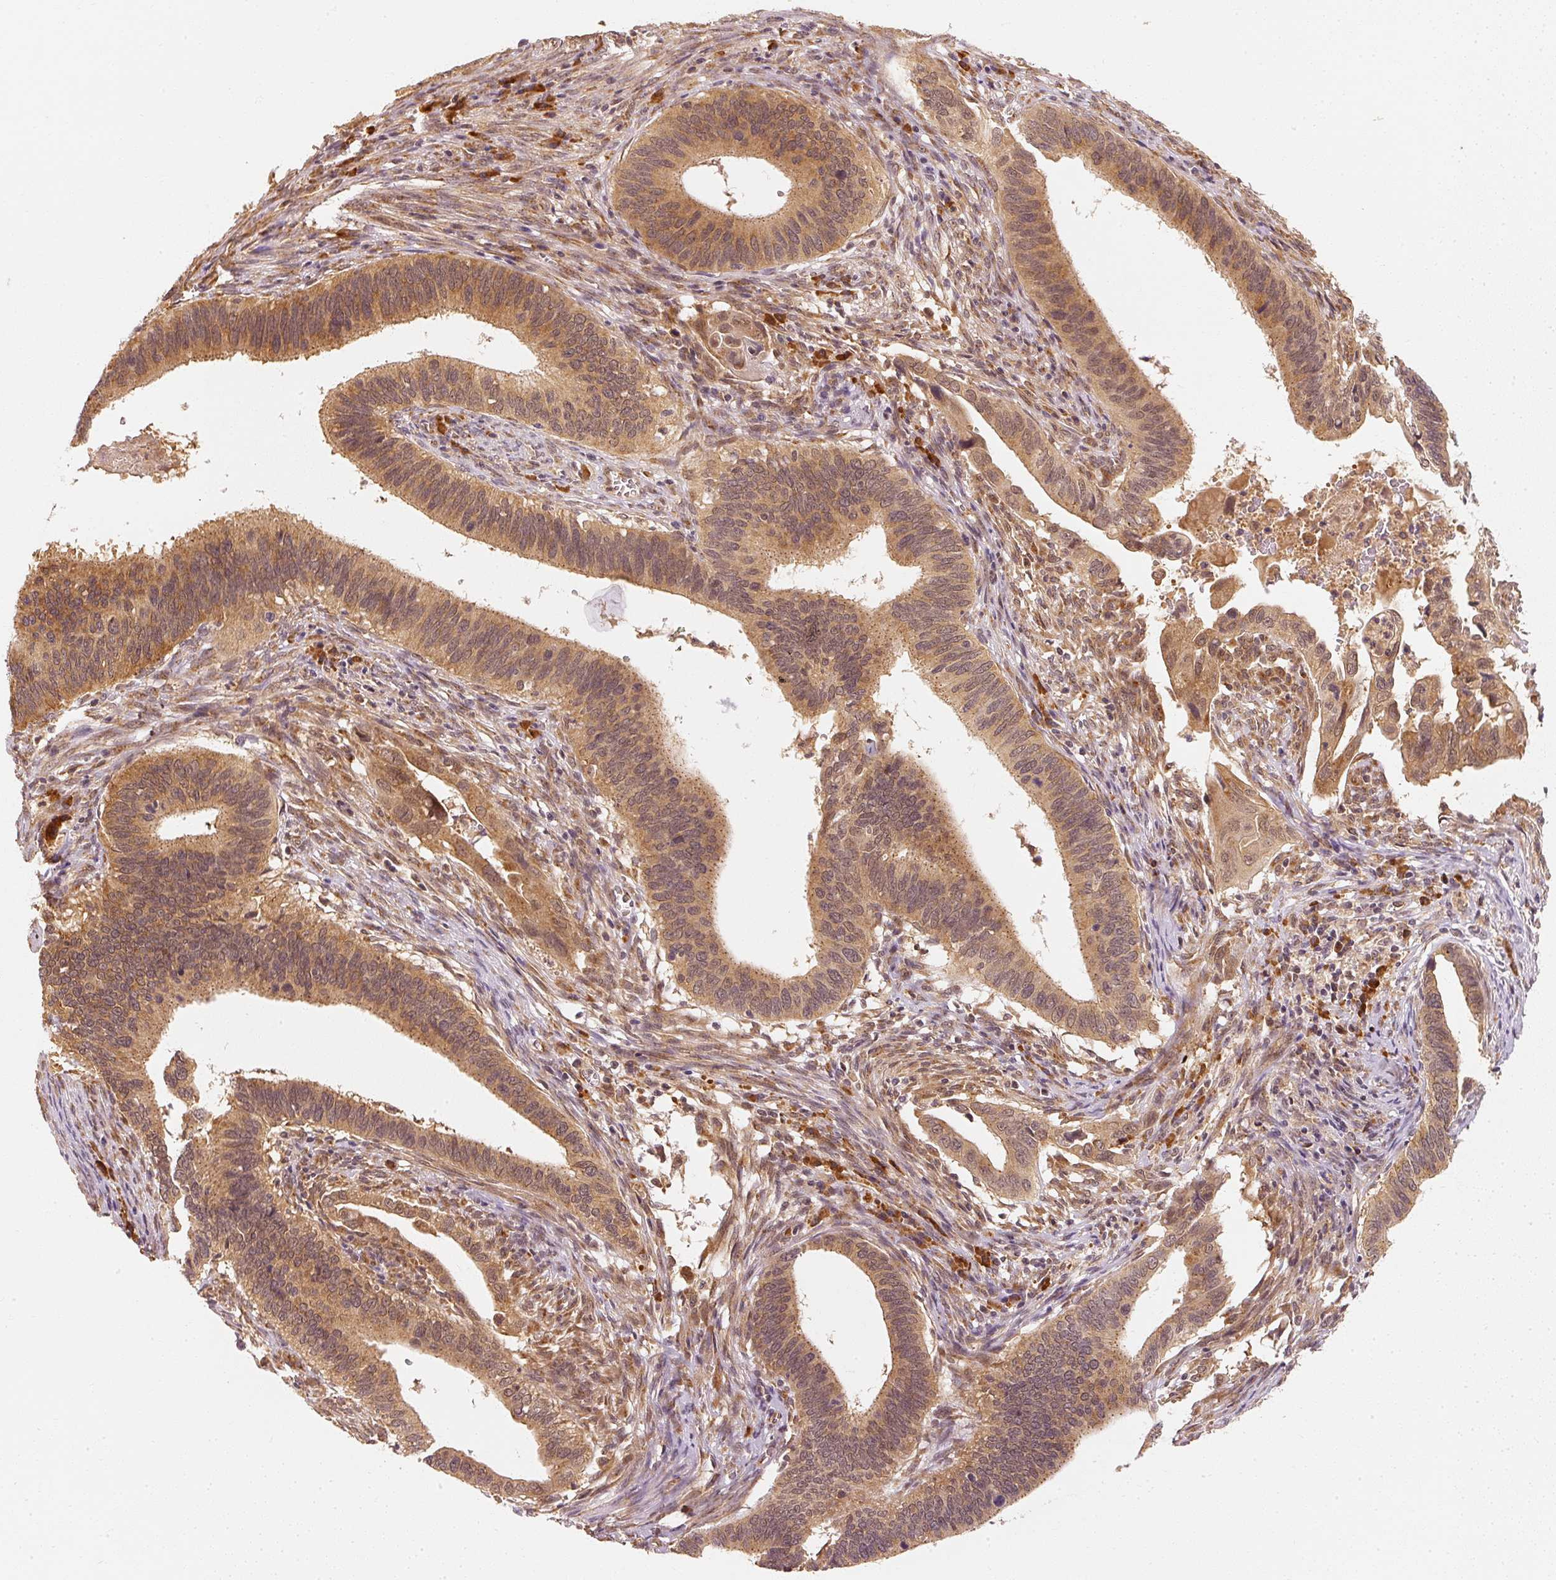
{"staining": {"intensity": "moderate", "quantity": ">75%", "location": "cytoplasmic/membranous"}, "tissue": "cervical cancer", "cell_type": "Tumor cells", "image_type": "cancer", "snomed": [{"axis": "morphology", "description": "Adenocarcinoma, NOS"}, {"axis": "topography", "description": "Cervix"}], "caption": "DAB immunohistochemical staining of cervical cancer reveals moderate cytoplasmic/membranous protein positivity in about >75% of tumor cells.", "gene": "EEF1A2", "patient": {"sex": "female", "age": 42}}